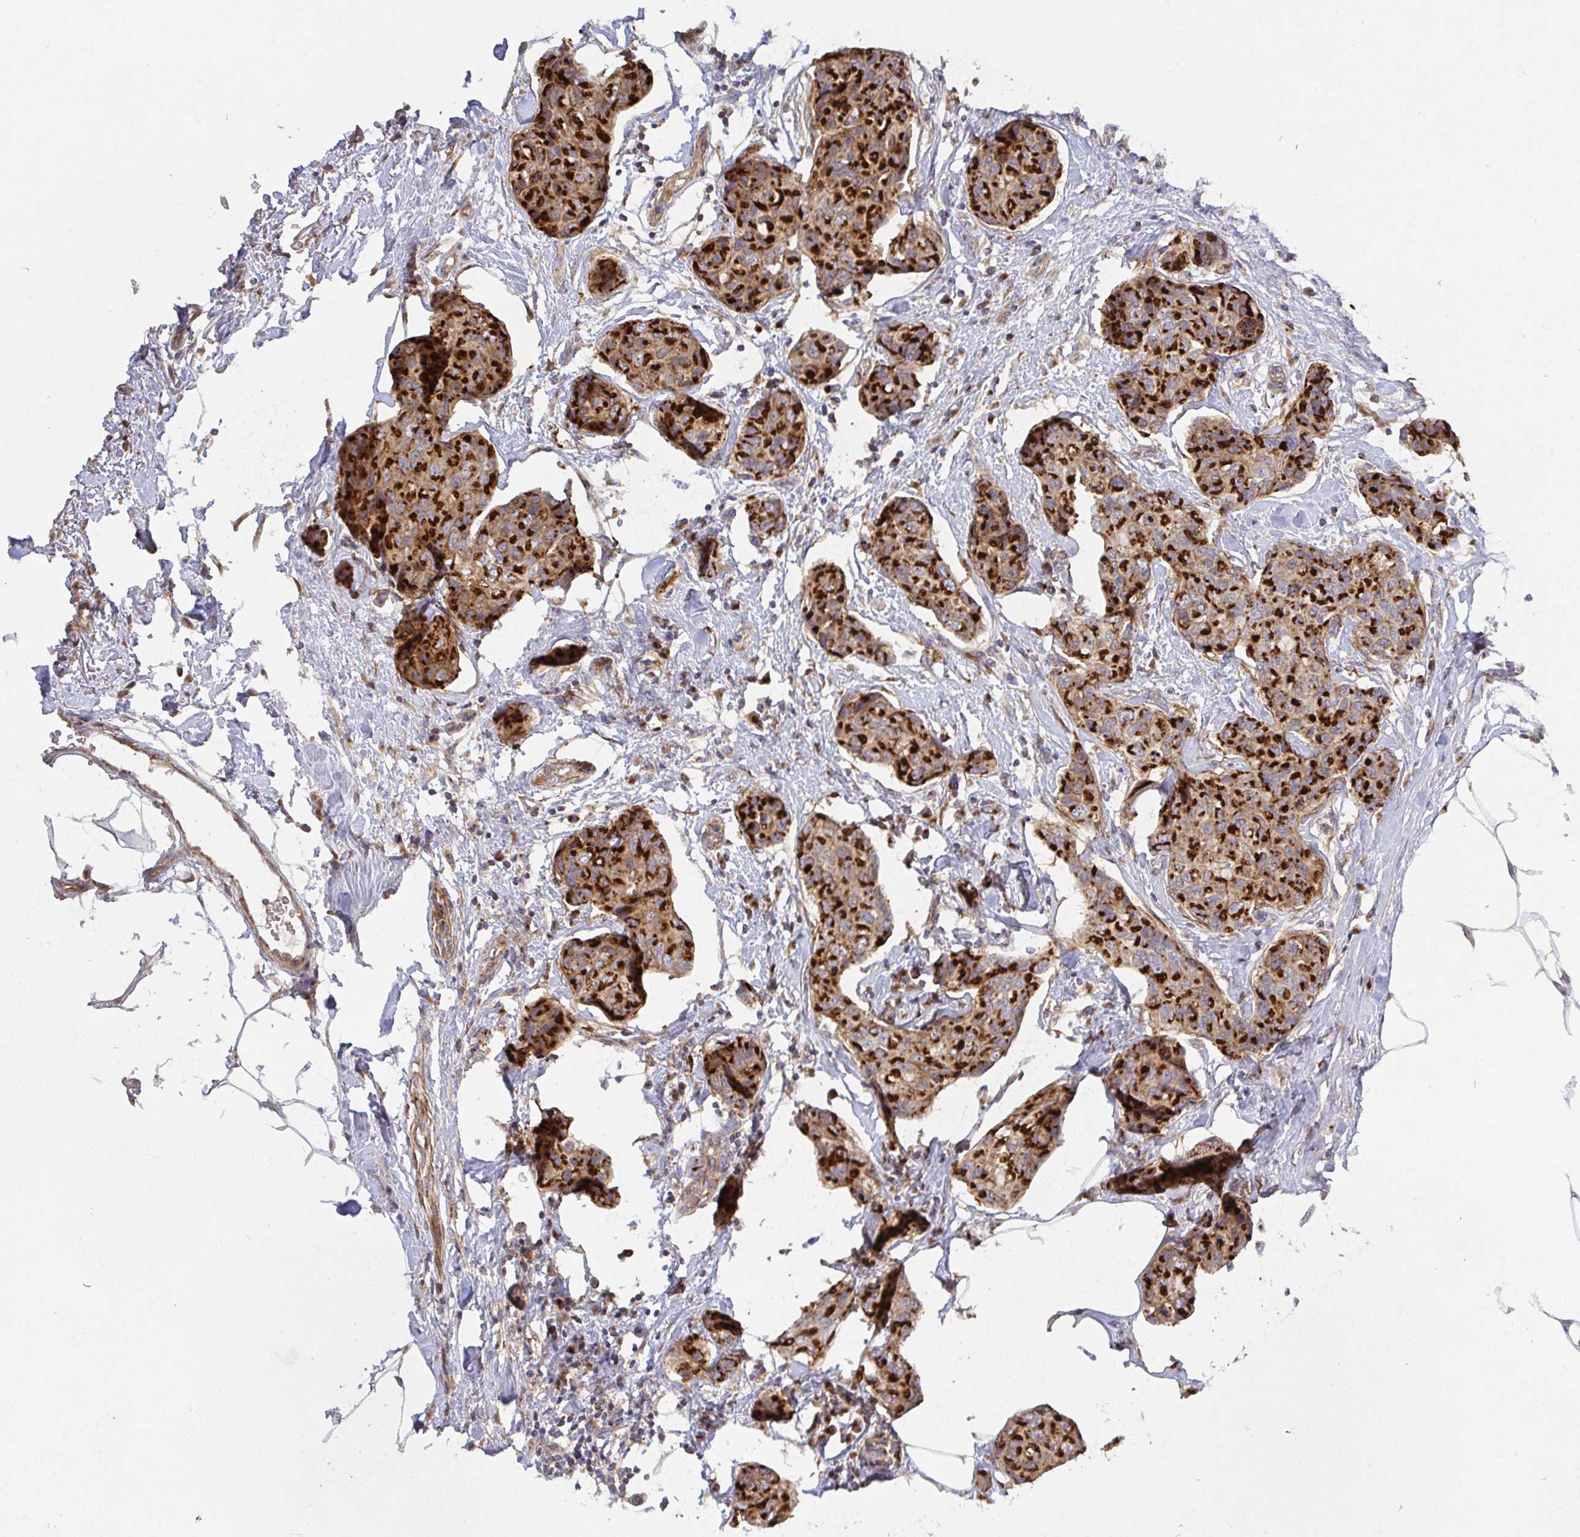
{"staining": {"intensity": "strong", "quantity": ">75%", "location": "cytoplasmic/membranous"}, "tissue": "breast cancer", "cell_type": "Tumor cells", "image_type": "cancer", "snomed": [{"axis": "morphology", "description": "Duct carcinoma"}, {"axis": "topography", "description": "Breast"}], "caption": "Immunohistochemistry (IHC) photomicrograph of neoplastic tissue: human breast cancer (invasive ductal carcinoma) stained using immunohistochemistry (IHC) displays high levels of strong protein expression localized specifically in the cytoplasmic/membranous of tumor cells, appearing as a cytoplasmic/membranous brown color.", "gene": "TM9SF4", "patient": {"sex": "female", "age": 80}}